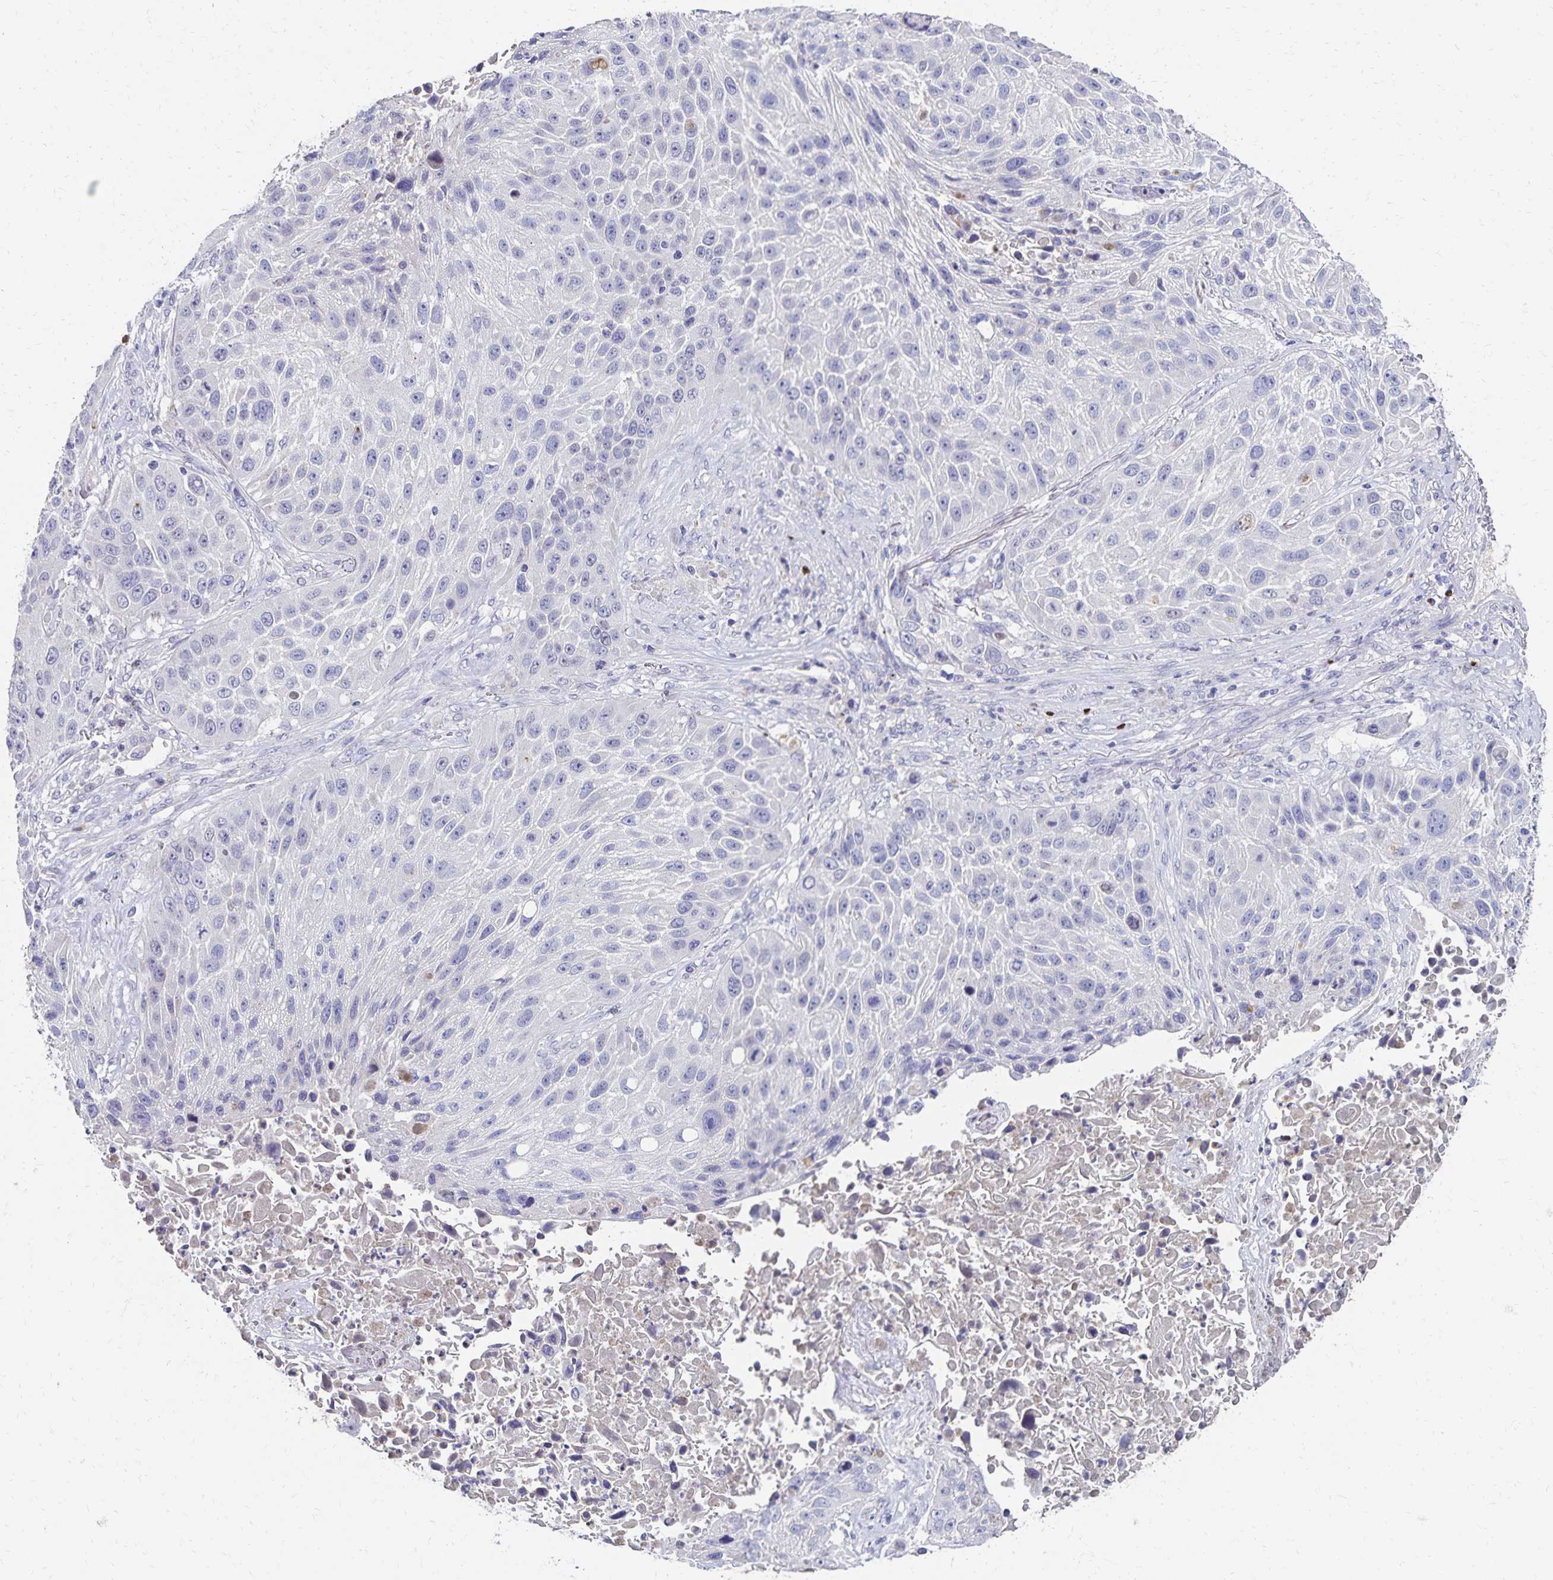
{"staining": {"intensity": "negative", "quantity": "none", "location": "none"}, "tissue": "lung cancer", "cell_type": "Tumor cells", "image_type": "cancer", "snomed": [{"axis": "morphology", "description": "Normal morphology"}, {"axis": "morphology", "description": "Squamous cell carcinoma, NOS"}, {"axis": "topography", "description": "Lymph node"}, {"axis": "topography", "description": "Lung"}], "caption": "This is a photomicrograph of immunohistochemistry staining of squamous cell carcinoma (lung), which shows no staining in tumor cells. (Stains: DAB (3,3'-diaminobenzidine) immunohistochemistry with hematoxylin counter stain, Microscopy: brightfield microscopy at high magnification).", "gene": "PAX5", "patient": {"sex": "male", "age": 67}}